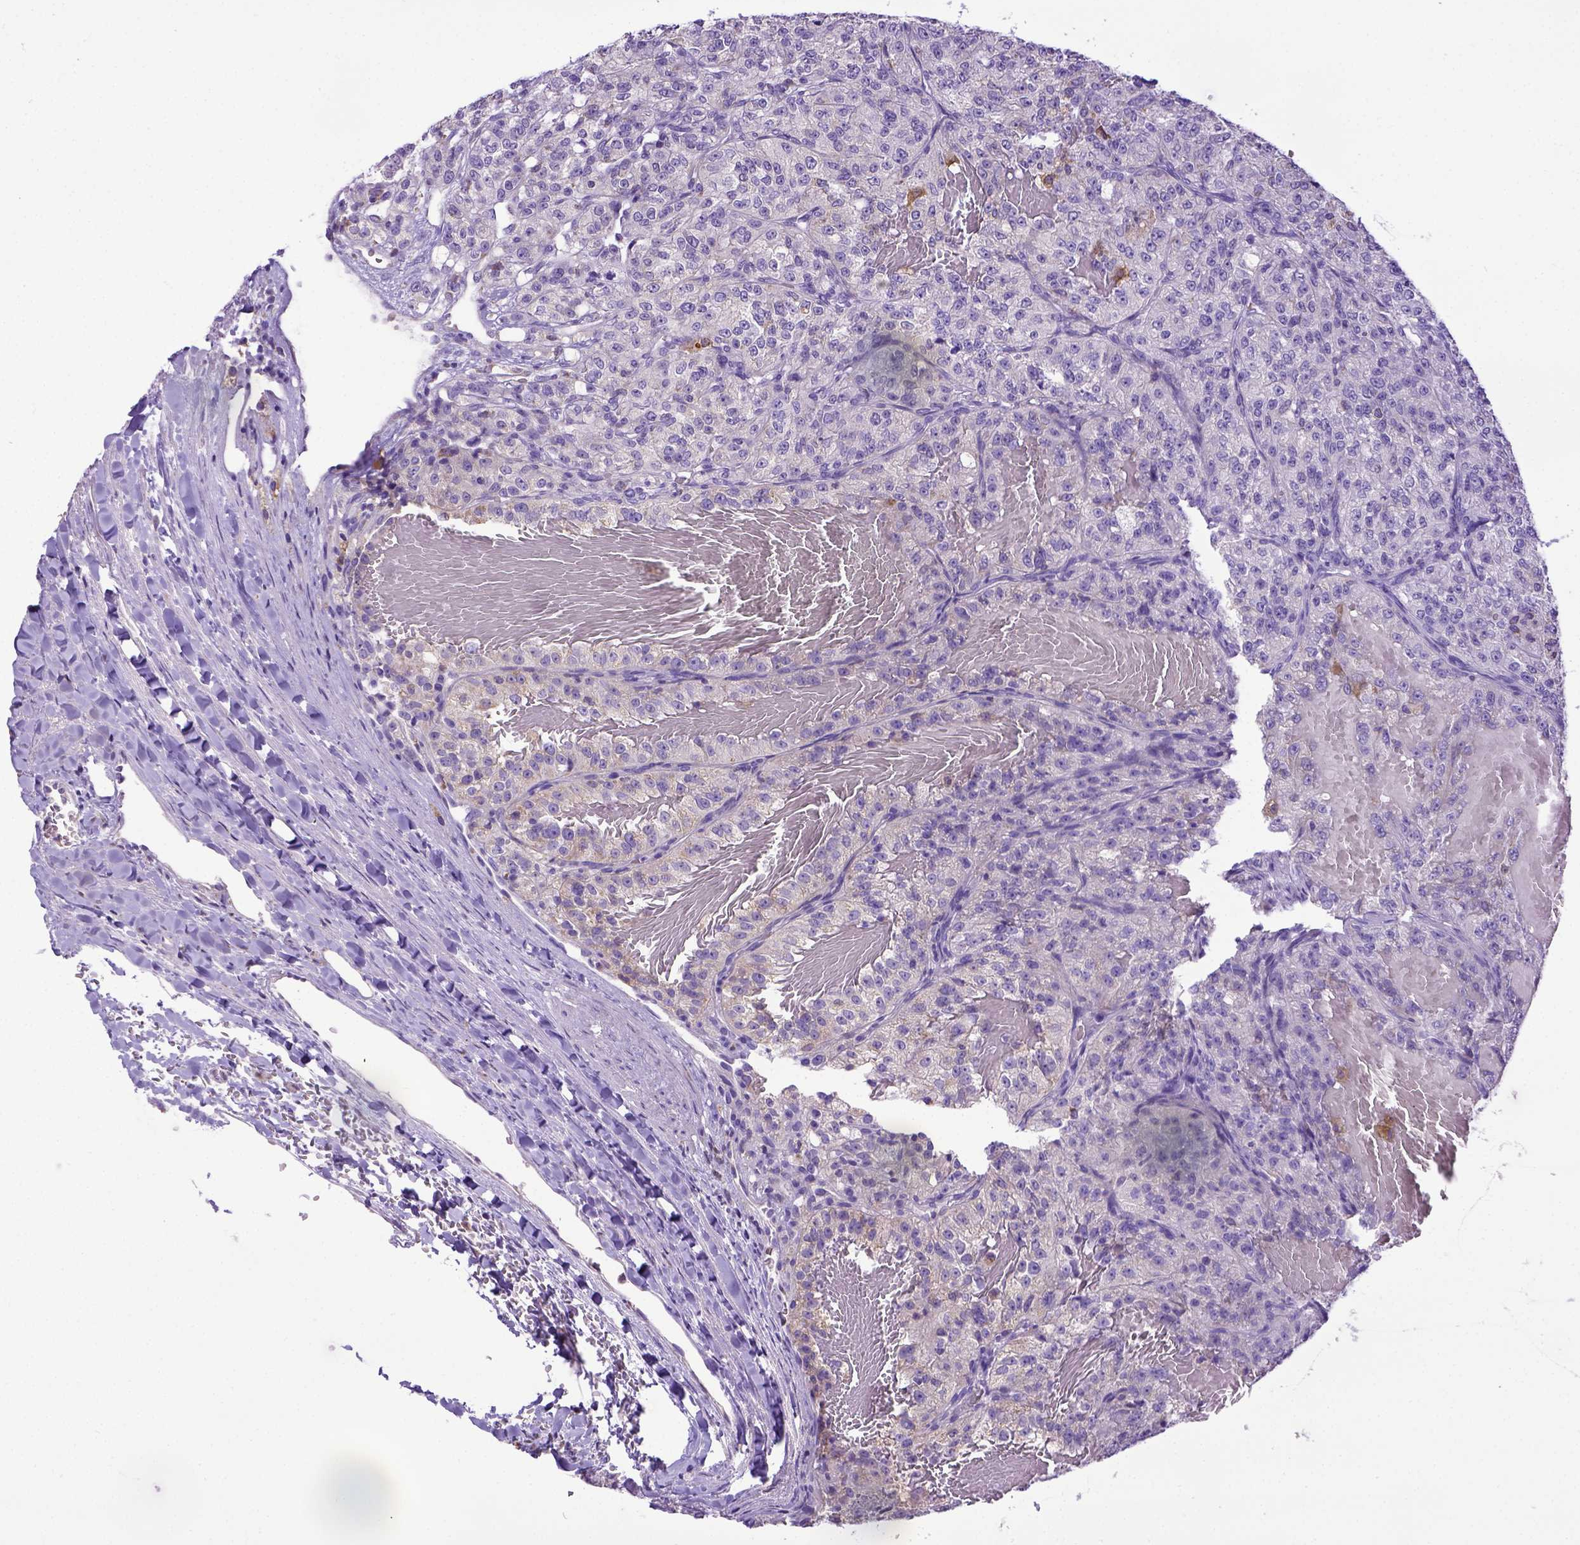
{"staining": {"intensity": "negative", "quantity": "none", "location": "none"}, "tissue": "renal cancer", "cell_type": "Tumor cells", "image_type": "cancer", "snomed": [{"axis": "morphology", "description": "Adenocarcinoma, NOS"}, {"axis": "topography", "description": "Kidney"}], "caption": "Tumor cells show no significant expression in renal cancer. (DAB immunohistochemistry with hematoxylin counter stain).", "gene": "SPEF1", "patient": {"sex": "female", "age": 63}}